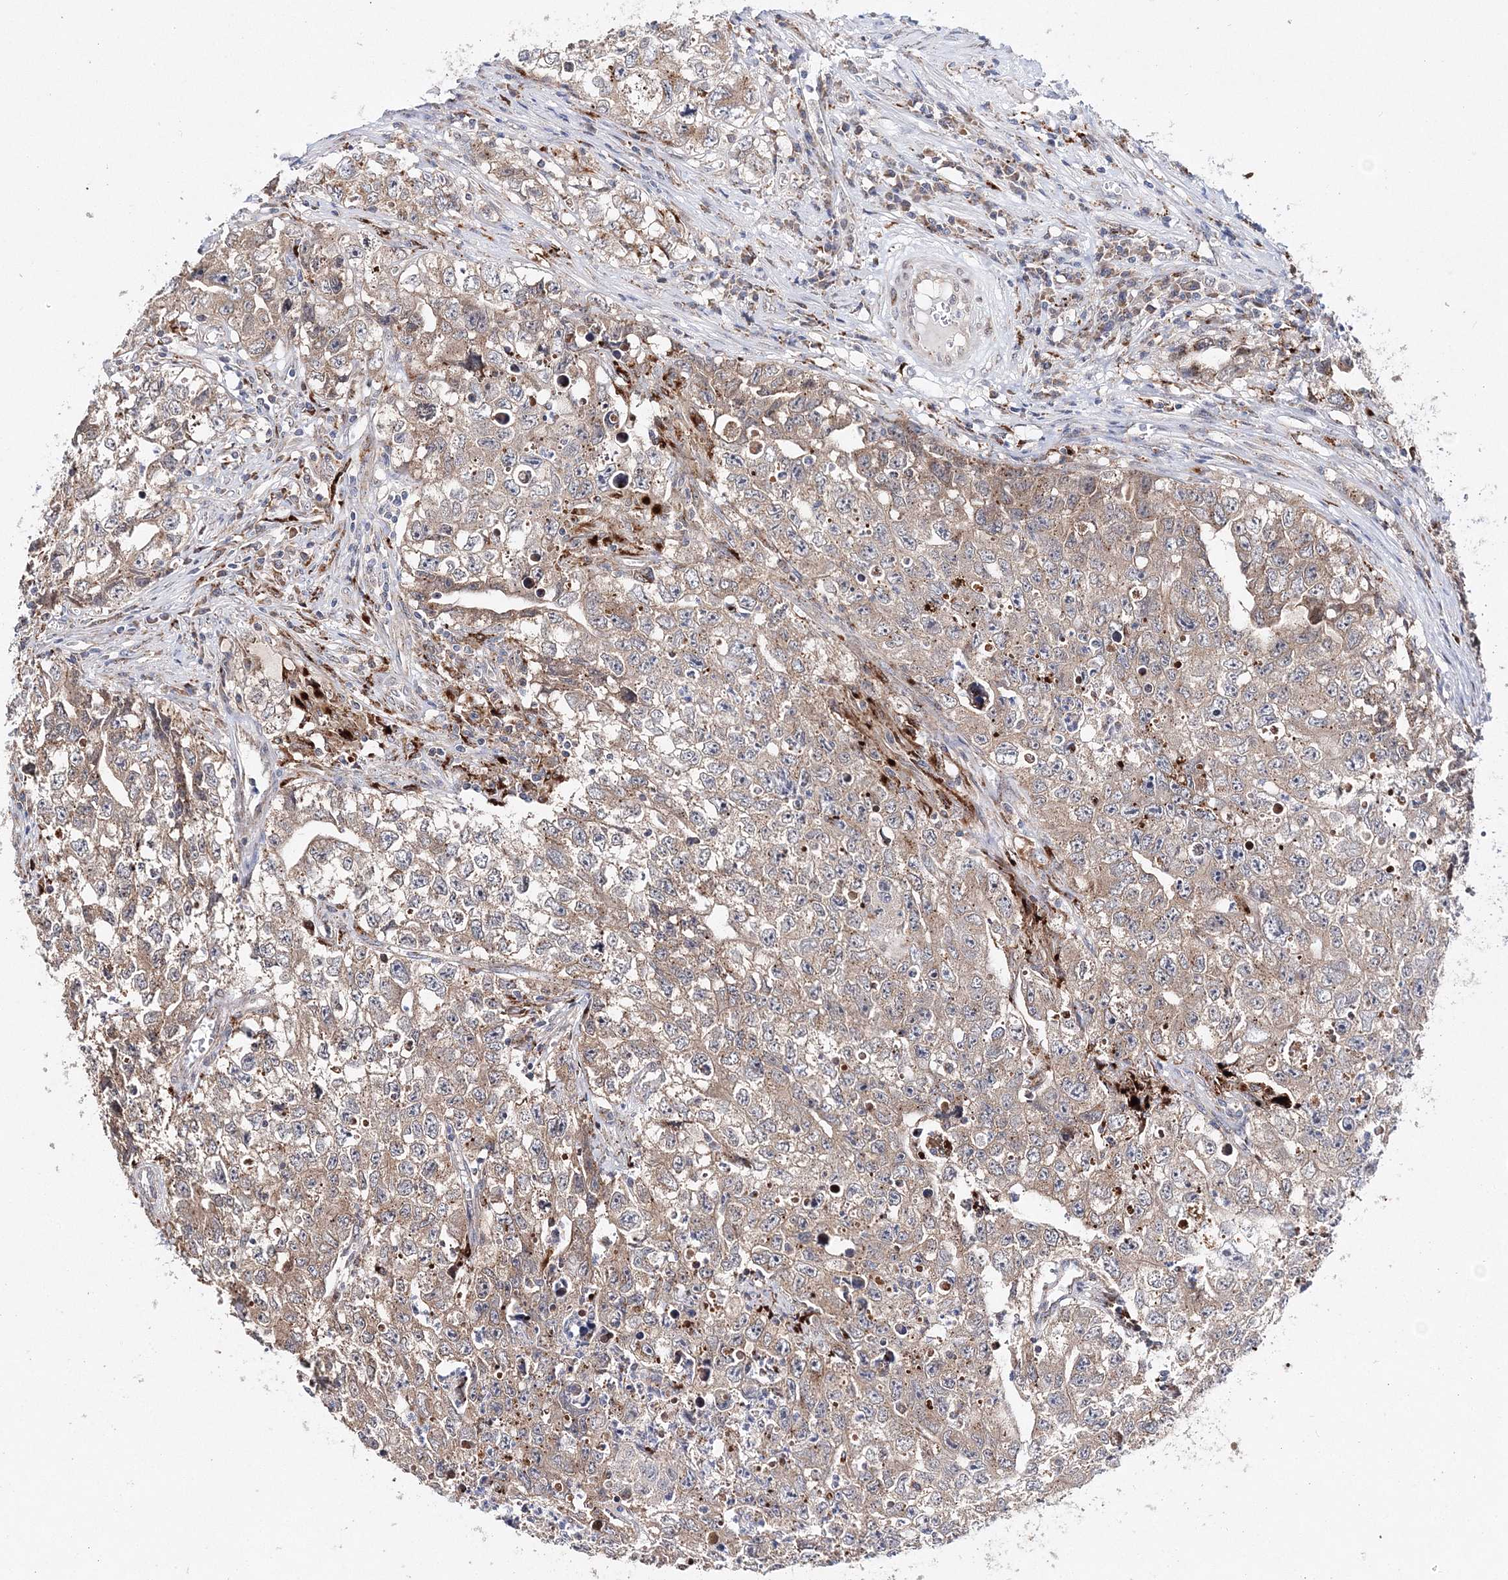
{"staining": {"intensity": "moderate", "quantity": "25%-75%", "location": "cytoplasmic/membranous"}, "tissue": "testis cancer", "cell_type": "Tumor cells", "image_type": "cancer", "snomed": [{"axis": "morphology", "description": "Seminoma, NOS"}, {"axis": "morphology", "description": "Carcinoma, Embryonal, NOS"}, {"axis": "topography", "description": "Testis"}], "caption": "Immunohistochemical staining of seminoma (testis) displays medium levels of moderate cytoplasmic/membranous protein expression in approximately 25%-75% of tumor cells. The protein is stained brown, and the nuclei are stained in blue (DAB (3,3'-diaminobenzidine) IHC with brightfield microscopy, high magnification).", "gene": "C3orf38", "patient": {"sex": "male", "age": 43}}